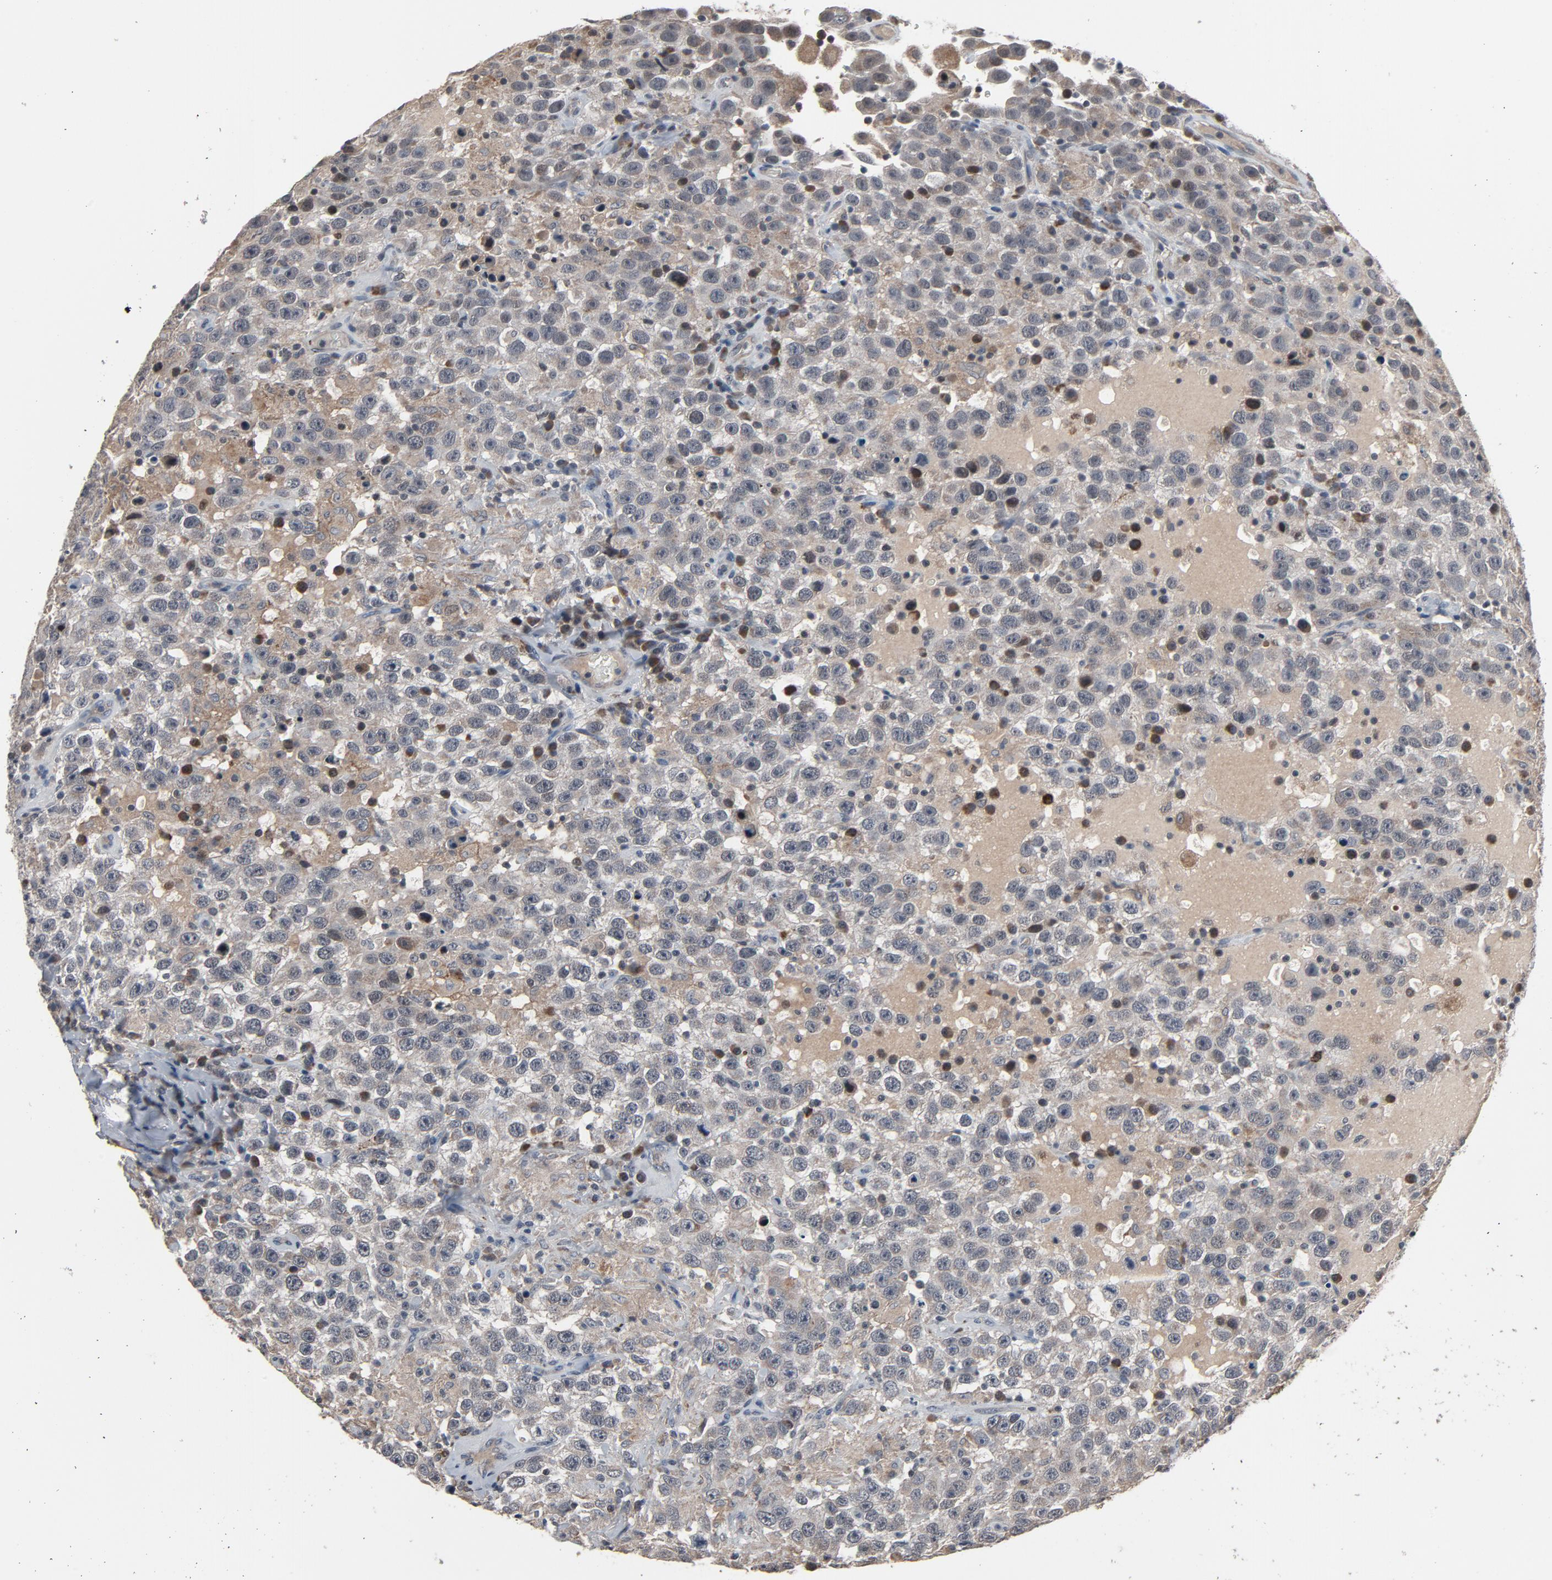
{"staining": {"intensity": "negative", "quantity": "none", "location": "none"}, "tissue": "testis cancer", "cell_type": "Tumor cells", "image_type": "cancer", "snomed": [{"axis": "morphology", "description": "Seminoma, NOS"}, {"axis": "topography", "description": "Testis"}], "caption": "Immunohistochemistry of human testis seminoma reveals no staining in tumor cells.", "gene": "PDZD4", "patient": {"sex": "male", "age": 41}}